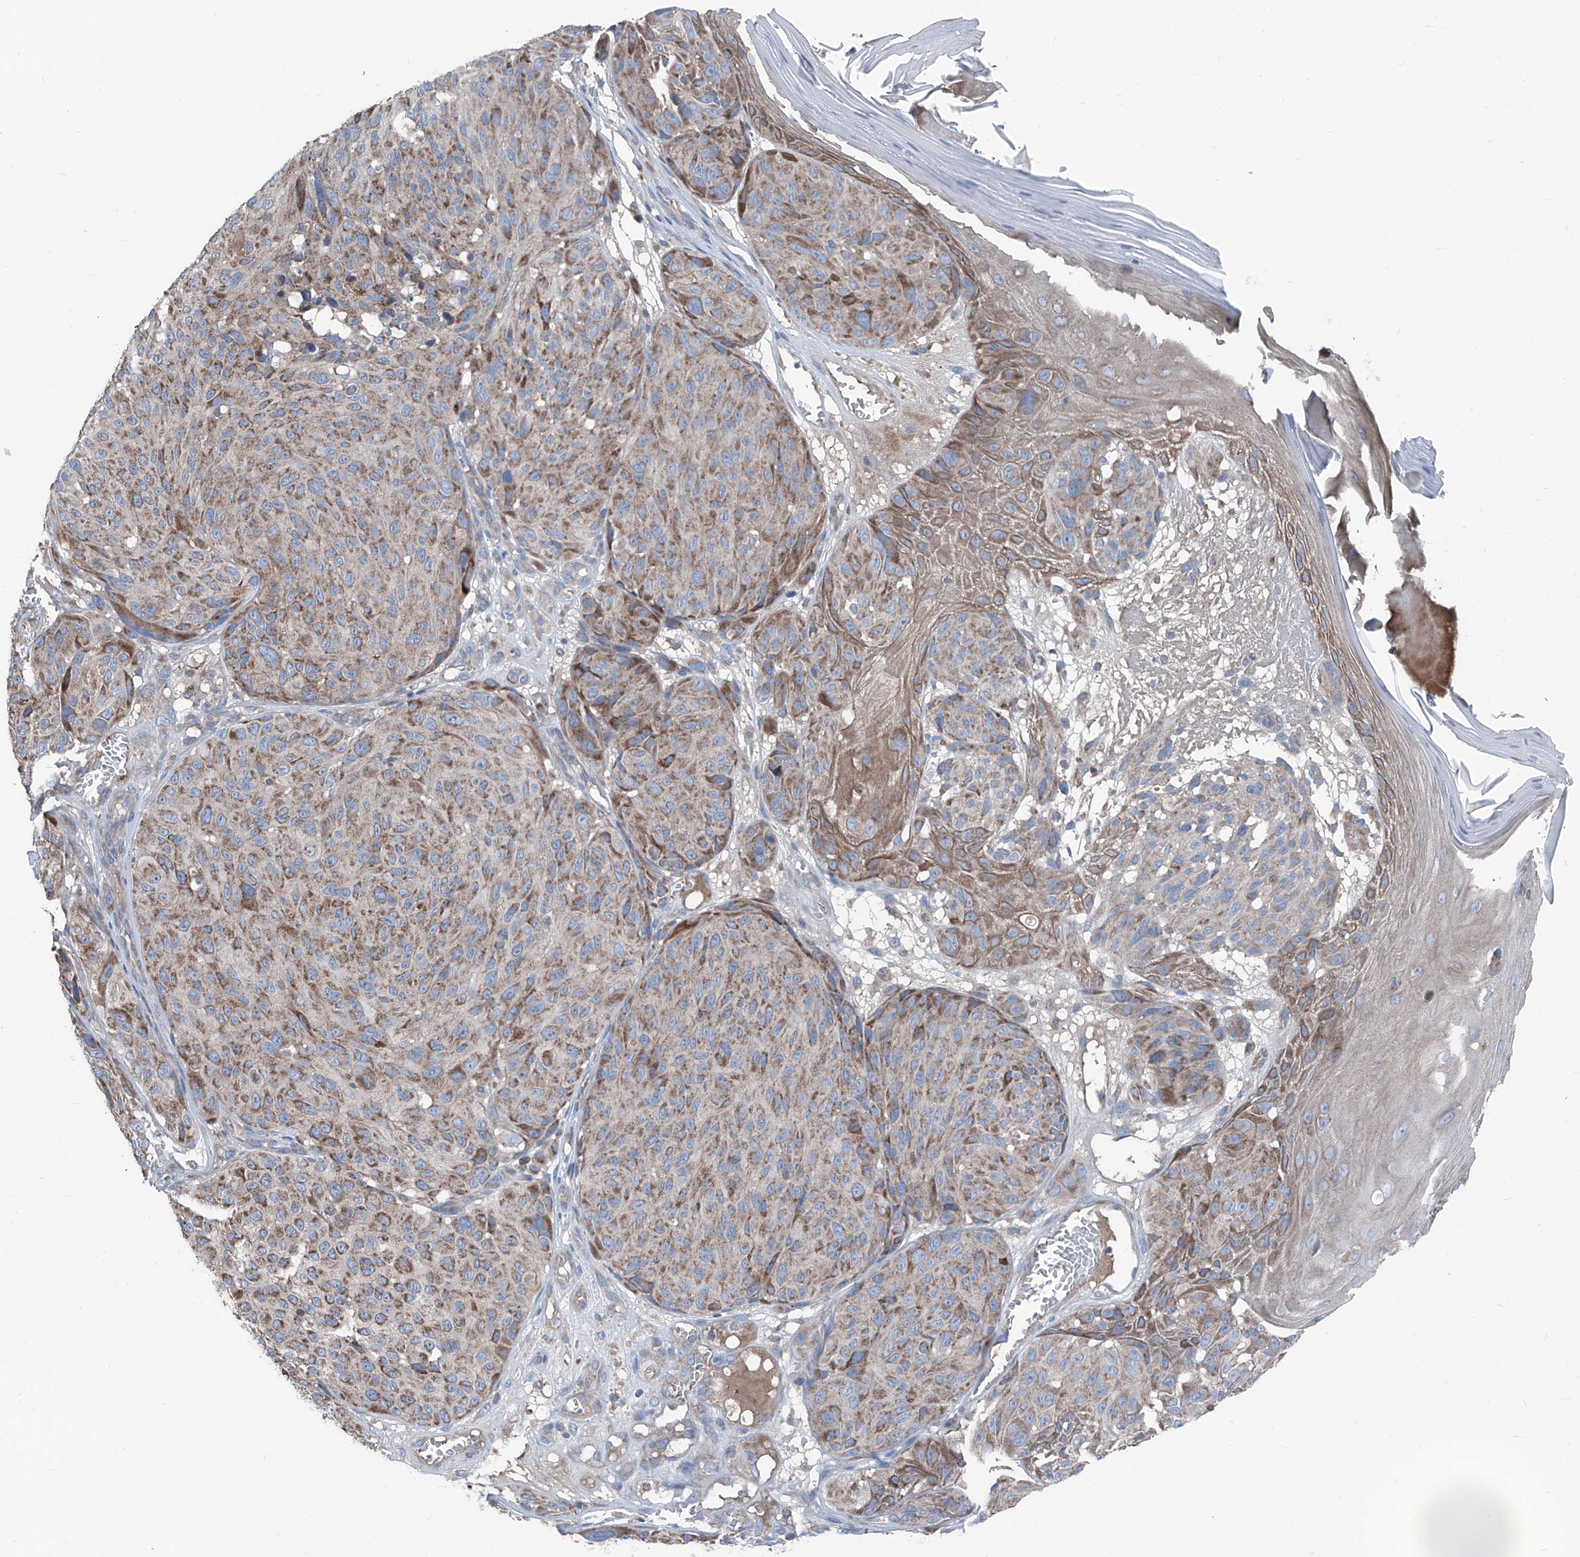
{"staining": {"intensity": "moderate", "quantity": ">75%", "location": "cytoplasmic/membranous"}, "tissue": "melanoma", "cell_type": "Tumor cells", "image_type": "cancer", "snomed": [{"axis": "morphology", "description": "Malignant melanoma, NOS"}, {"axis": "topography", "description": "Skin"}], "caption": "Immunohistochemical staining of melanoma exhibits moderate cytoplasmic/membranous protein staining in about >75% of tumor cells. (IHC, brightfield microscopy, high magnification).", "gene": "GPAT3", "patient": {"sex": "male", "age": 83}}